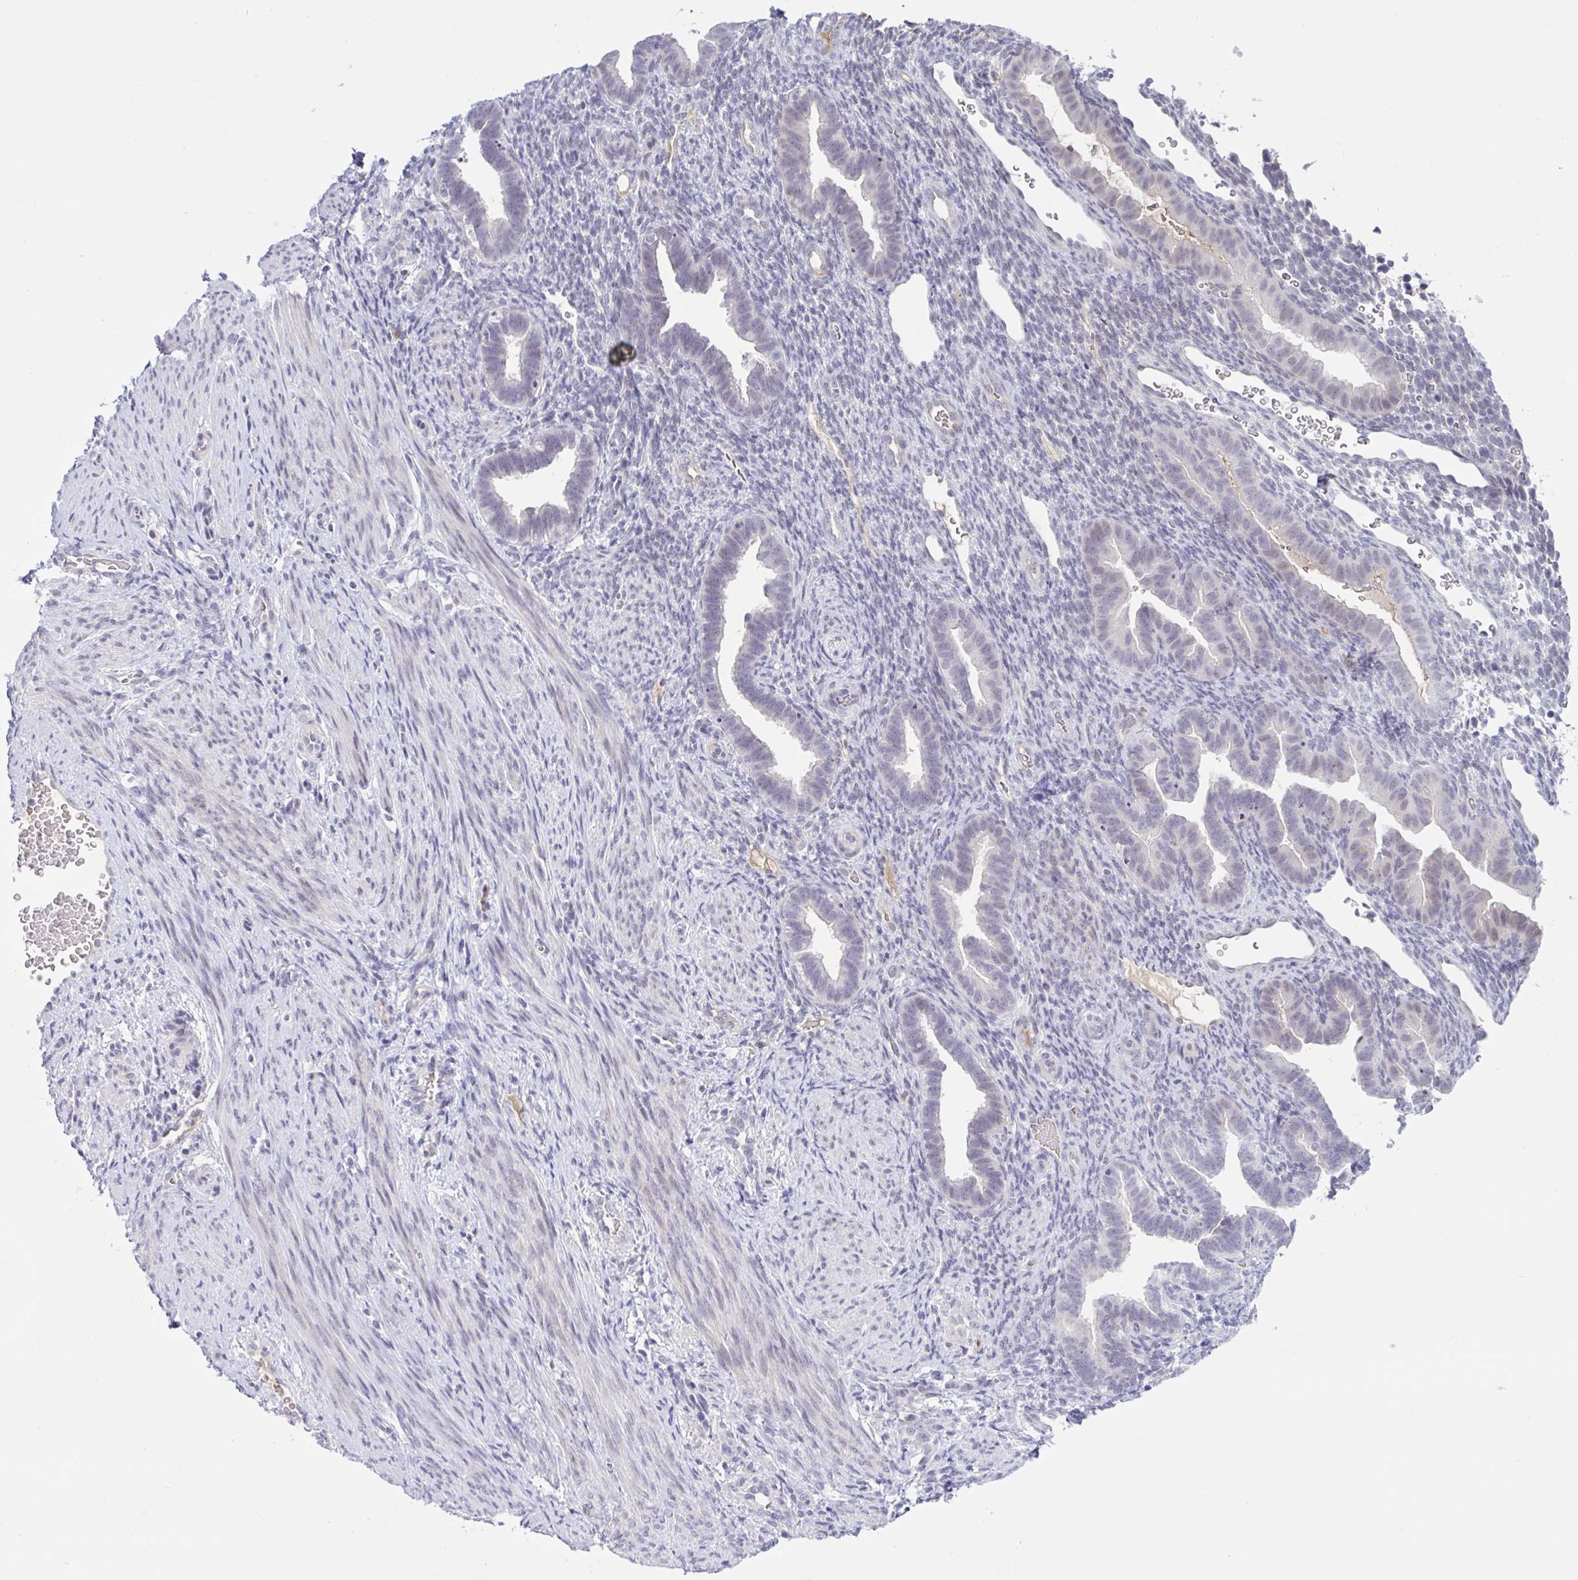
{"staining": {"intensity": "negative", "quantity": "none", "location": "none"}, "tissue": "endometrium", "cell_type": "Cells in endometrial stroma", "image_type": "normal", "snomed": [{"axis": "morphology", "description": "Normal tissue, NOS"}, {"axis": "topography", "description": "Endometrium"}], "caption": "Immunohistochemistry (IHC) image of benign endometrium stained for a protein (brown), which shows no expression in cells in endometrial stroma. (DAB immunohistochemistry visualized using brightfield microscopy, high magnification).", "gene": "CNGB3", "patient": {"sex": "female", "age": 34}}